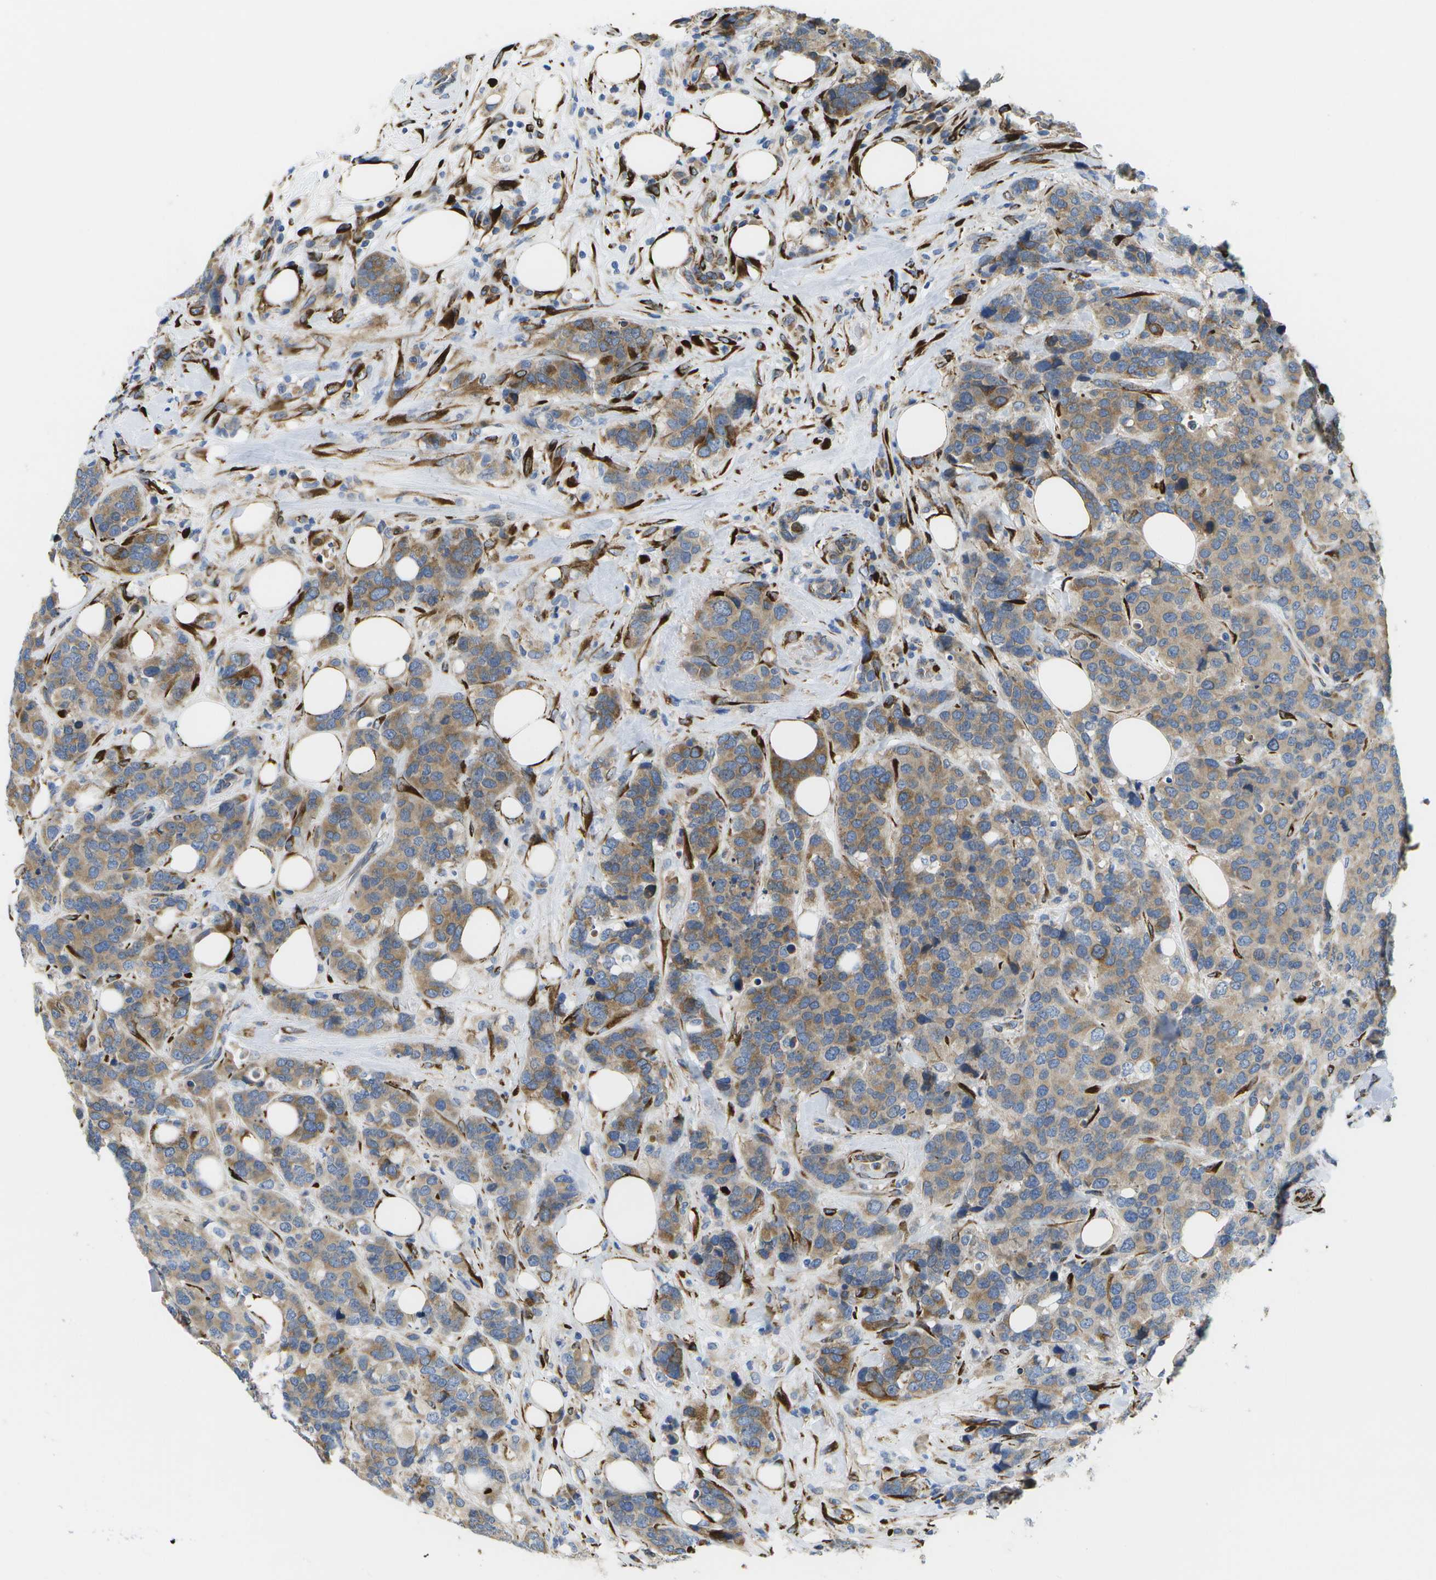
{"staining": {"intensity": "moderate", "quantity": "25%-75%", "location": "cytoplasmic/membranous"}, "tissue": "breast cancer", "cell_type": "Tumor cells", "image_type": "cancer", "snomed": [{"axis": "morphology", "description": "Lobular carcinoma"}, {"axis": "topography", "description": "Breast"}], "caption": "This is a photomicrograph of immunohistochemistry staining of breast cancer (lobular carcinoma), which shows moderate expression in the cytoplasmic/membranous of tumor cells.", "gene": "ZDHHC17", "patient": {"sex": "female", "age": 59}}